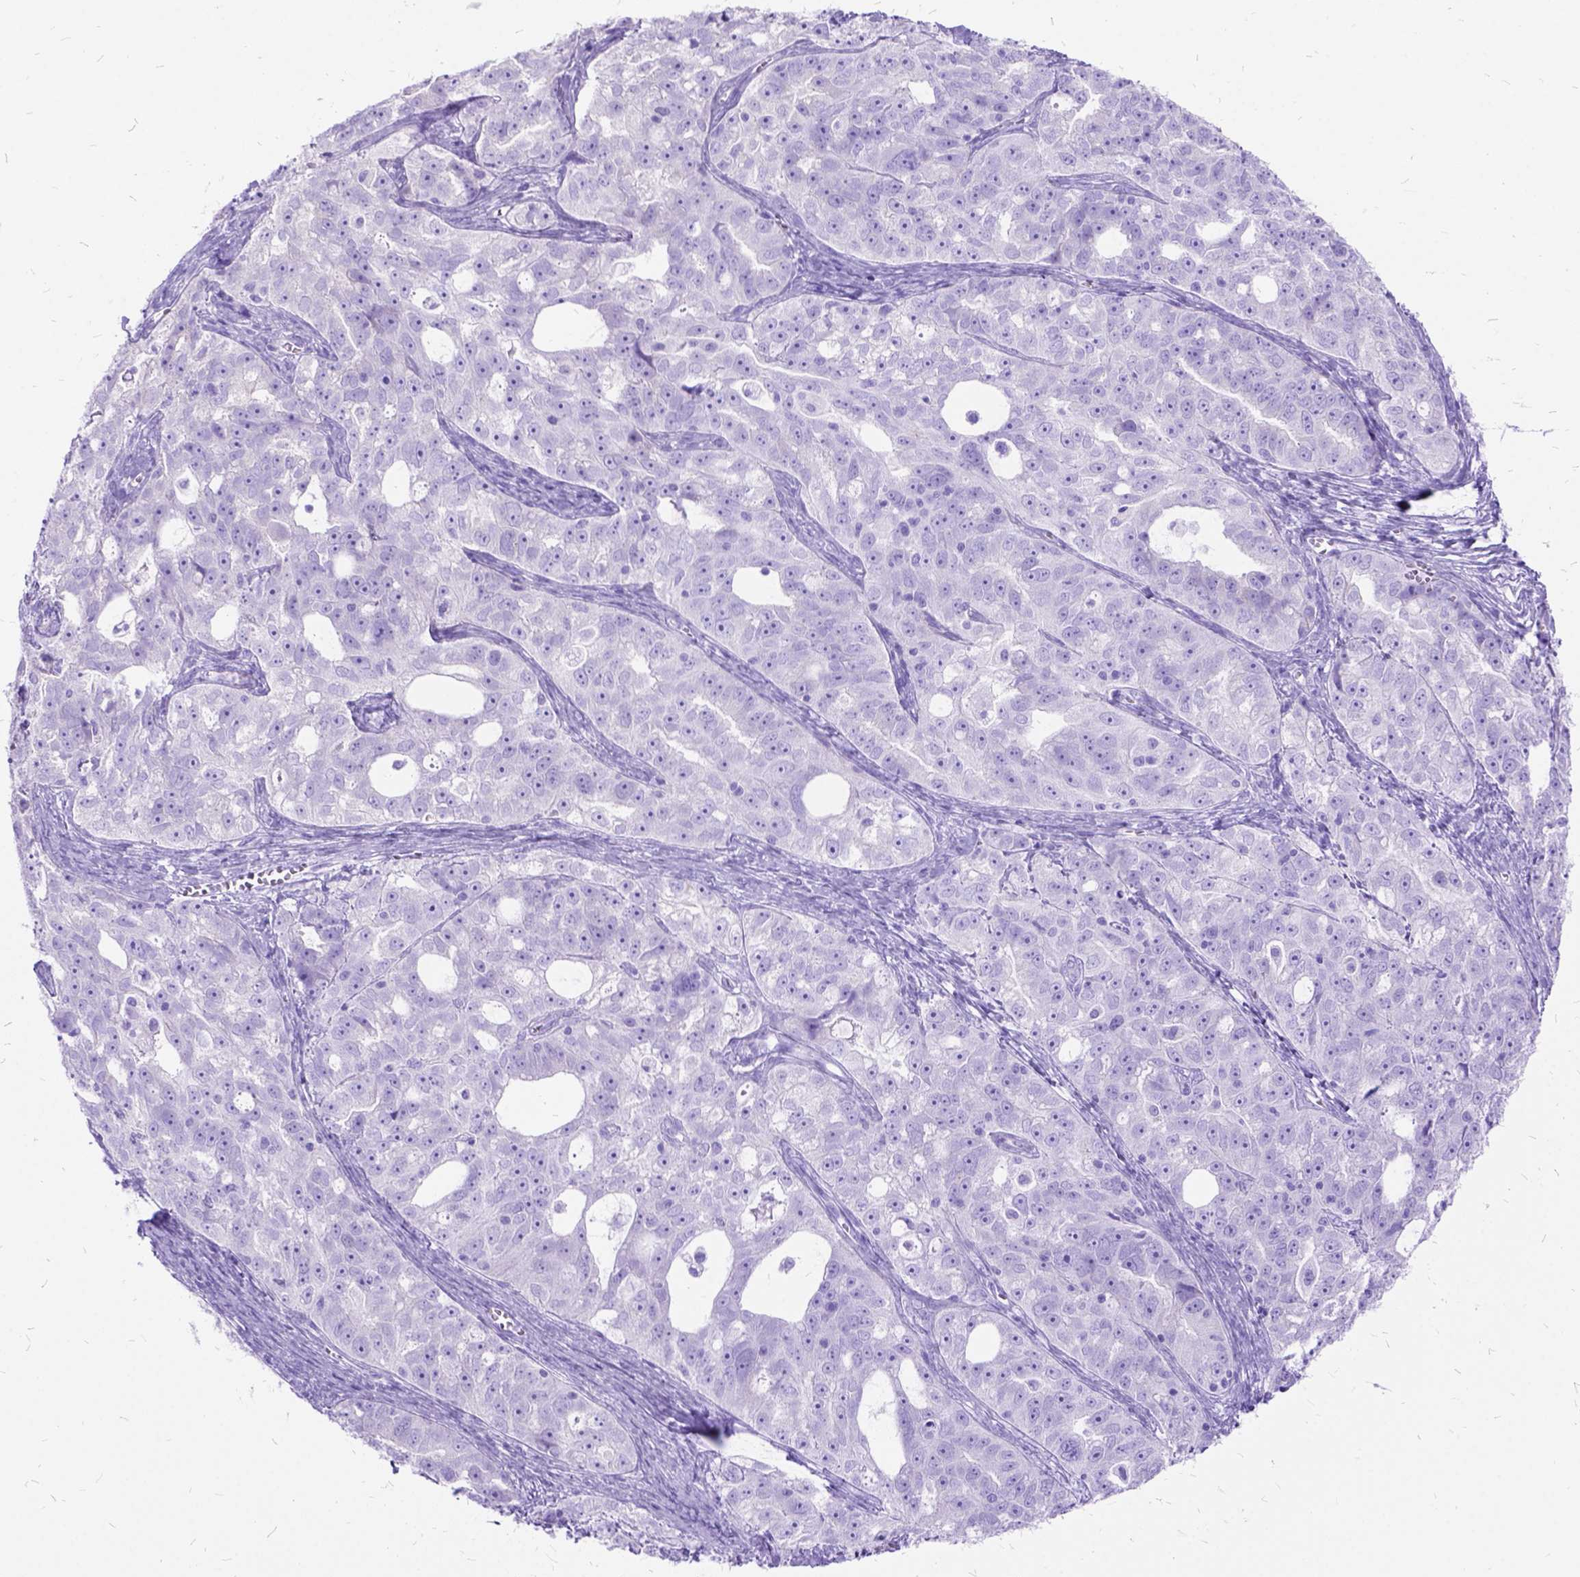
{"staining": {"intensity": "negative", "quantity": "none", "location": "none"}, "tissue": "ovarian cancer", "cell_type": "Tumor cells", "image_type": "cancer", "snomed": [{"axis": "morphology", "description": "Cystadenocarcinoma, serous, NOS"}, {"axis": "topography", "description": "Ovary"}], "caption": "The image demonstrates no staining of tumor cells in ovarian cancer (serous cystadenocarcinoma).", "gene": "DNAH2", "patient": {"sex": "female", "age": 51}}